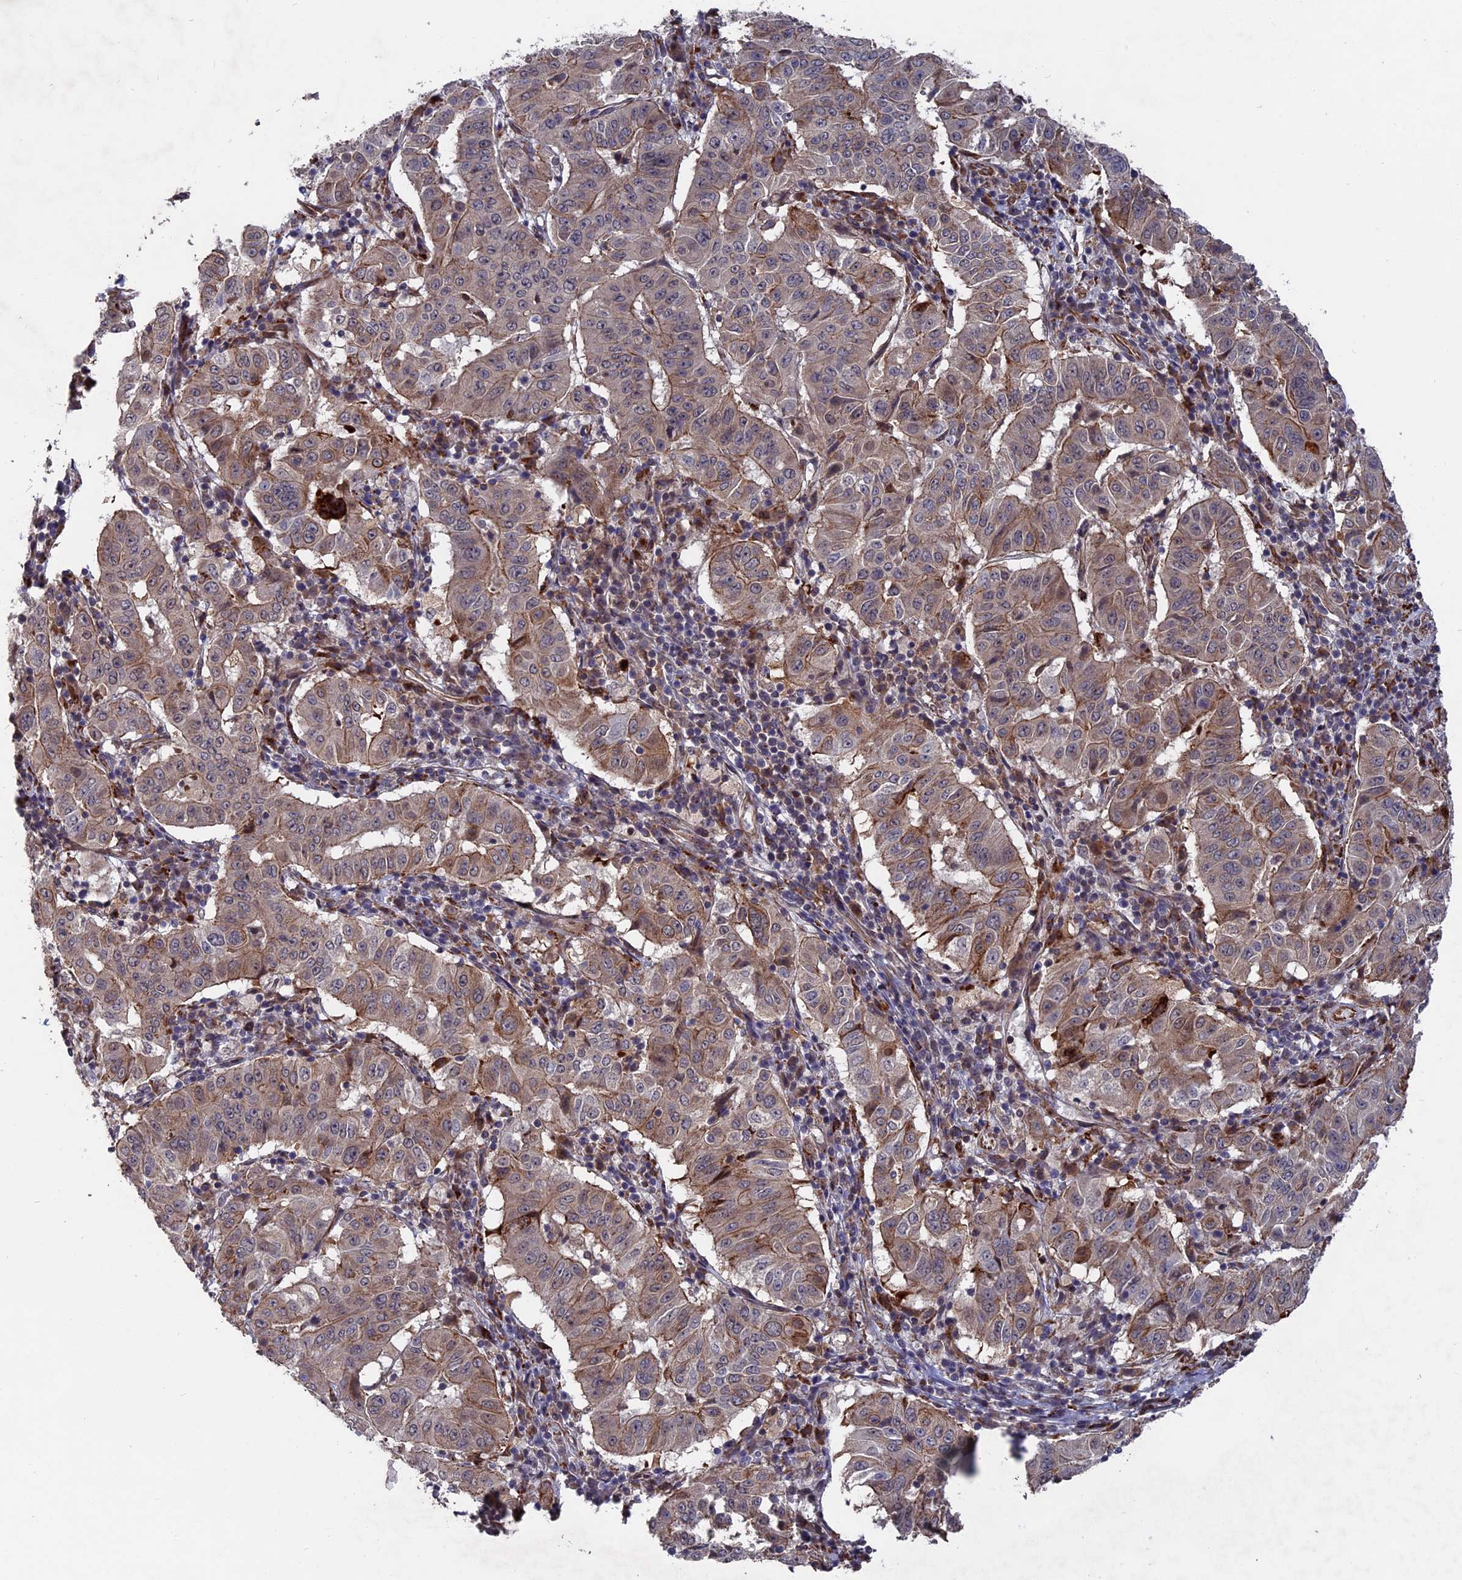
{"staining": {"intensity": "moderate", "quantity": "25%-75%", "location": "cytoplasmic/membranous"}, "tissue": "pancreatic cancer", "cell_type": "Tumor cells", "image_type": "cancer", "snomed": [{"axis": "morphology", "description": "Adenocarcinoma, NOS"}, {"axis": "topography", "description": "Pancreas"}], "caption": "Moderate cytoplasmic/membranous protein staining is appreciated in approximately 25%-75% of tumor cells in pancreatic cancer.", "gene": "NOSIP", "patient": {"sex": "male", "age": 63}}